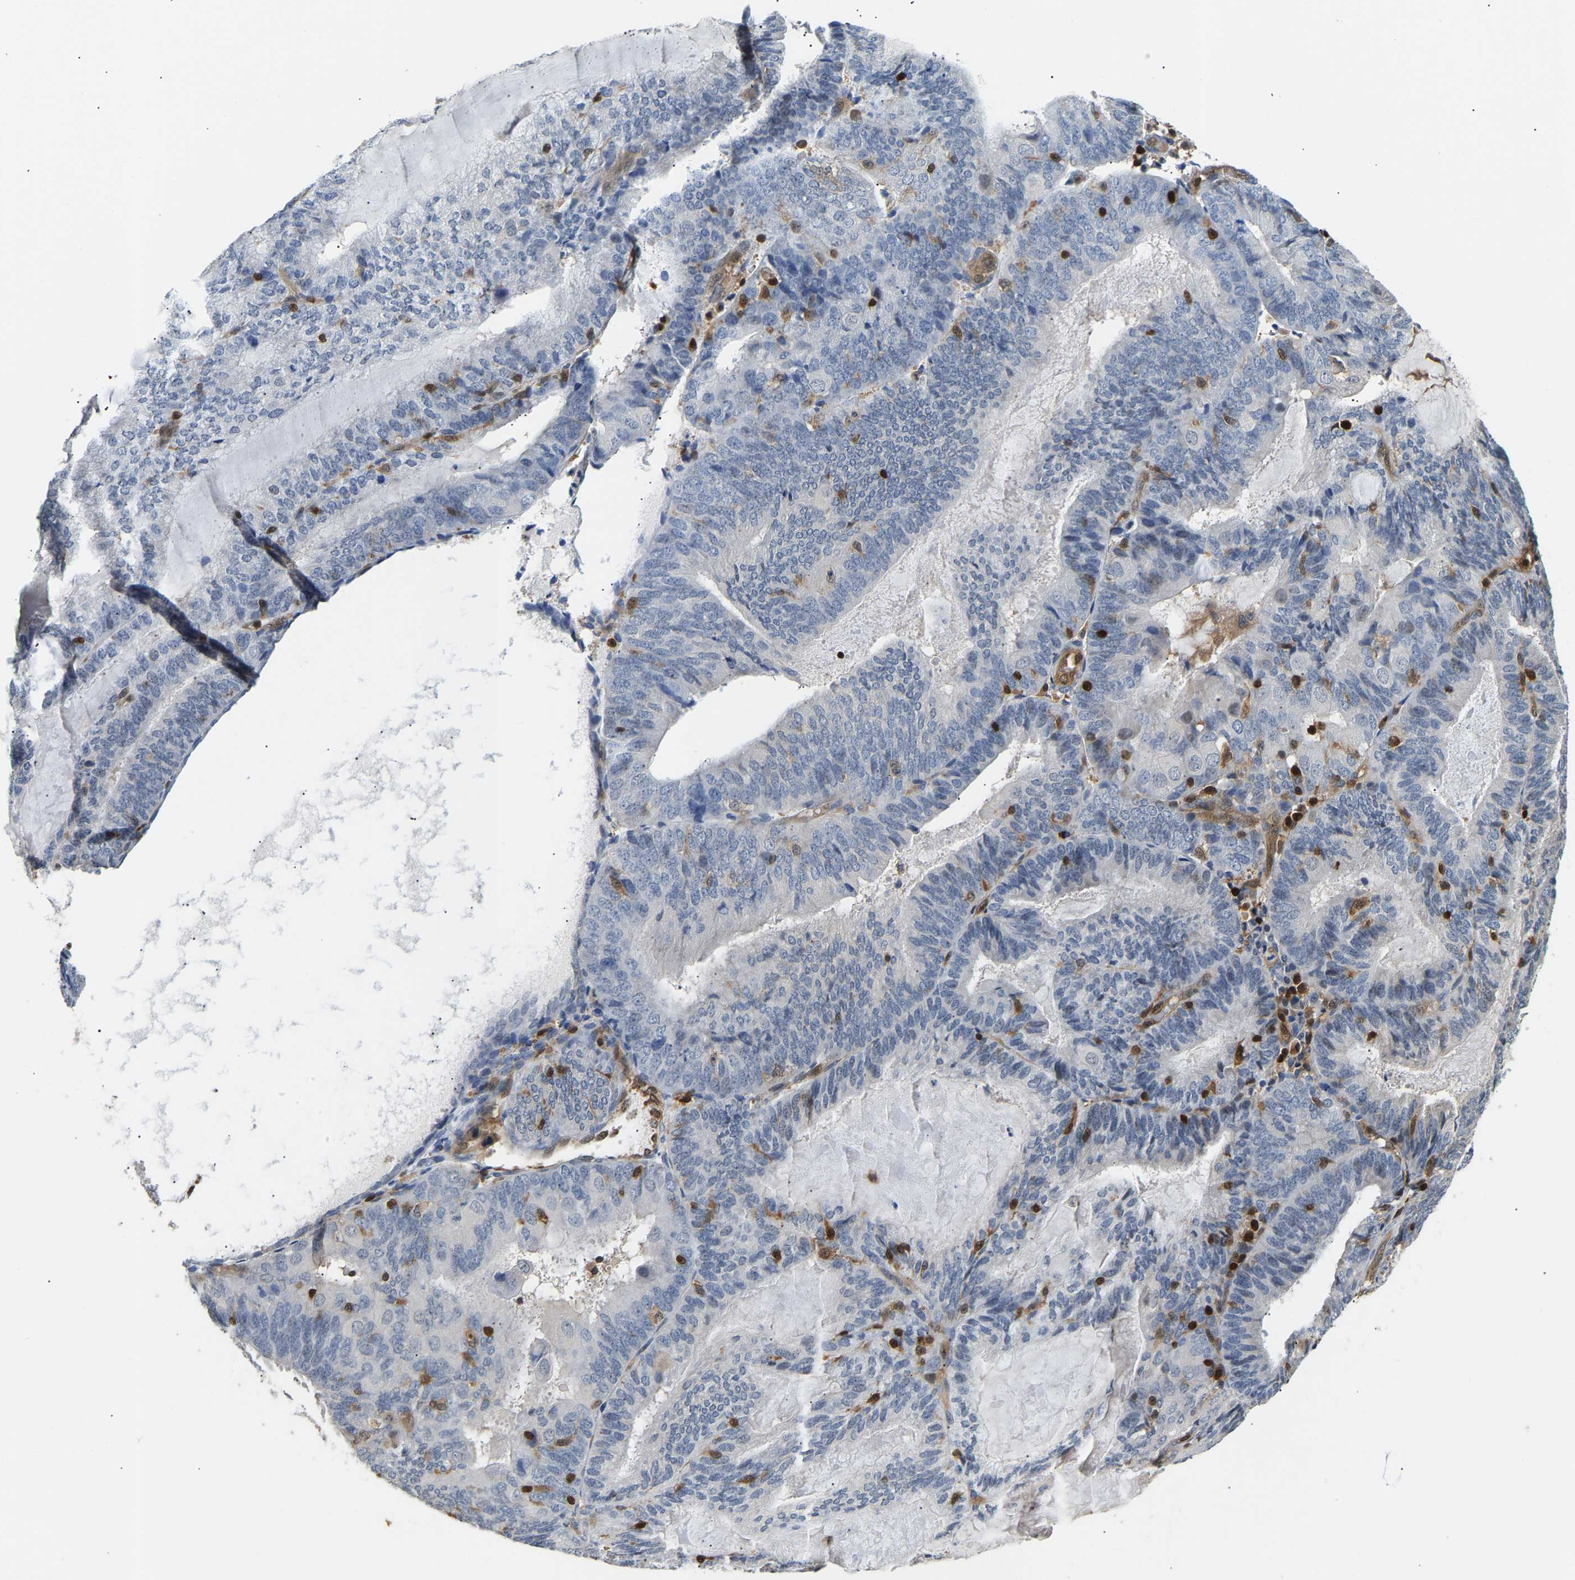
{"staining": {"intensity": "negative", "quantity": "none", "location": "none"}, "tissue": "endometrial cancer", "cell_type": "Tumor cells", "image_type": "cancer", "snomed": [{"axis": "morphology", "description": "Adenocarcinoma, NOS"}, {"axis": "topography", "description": "Endometrium"}], "caption": "A histopathology image of human endometrial cancer (adenocarcinoma) is negative for staining in tumor cells.", "gene": "GIMAP7", "patient": {"sex": "female", "age": 81}}